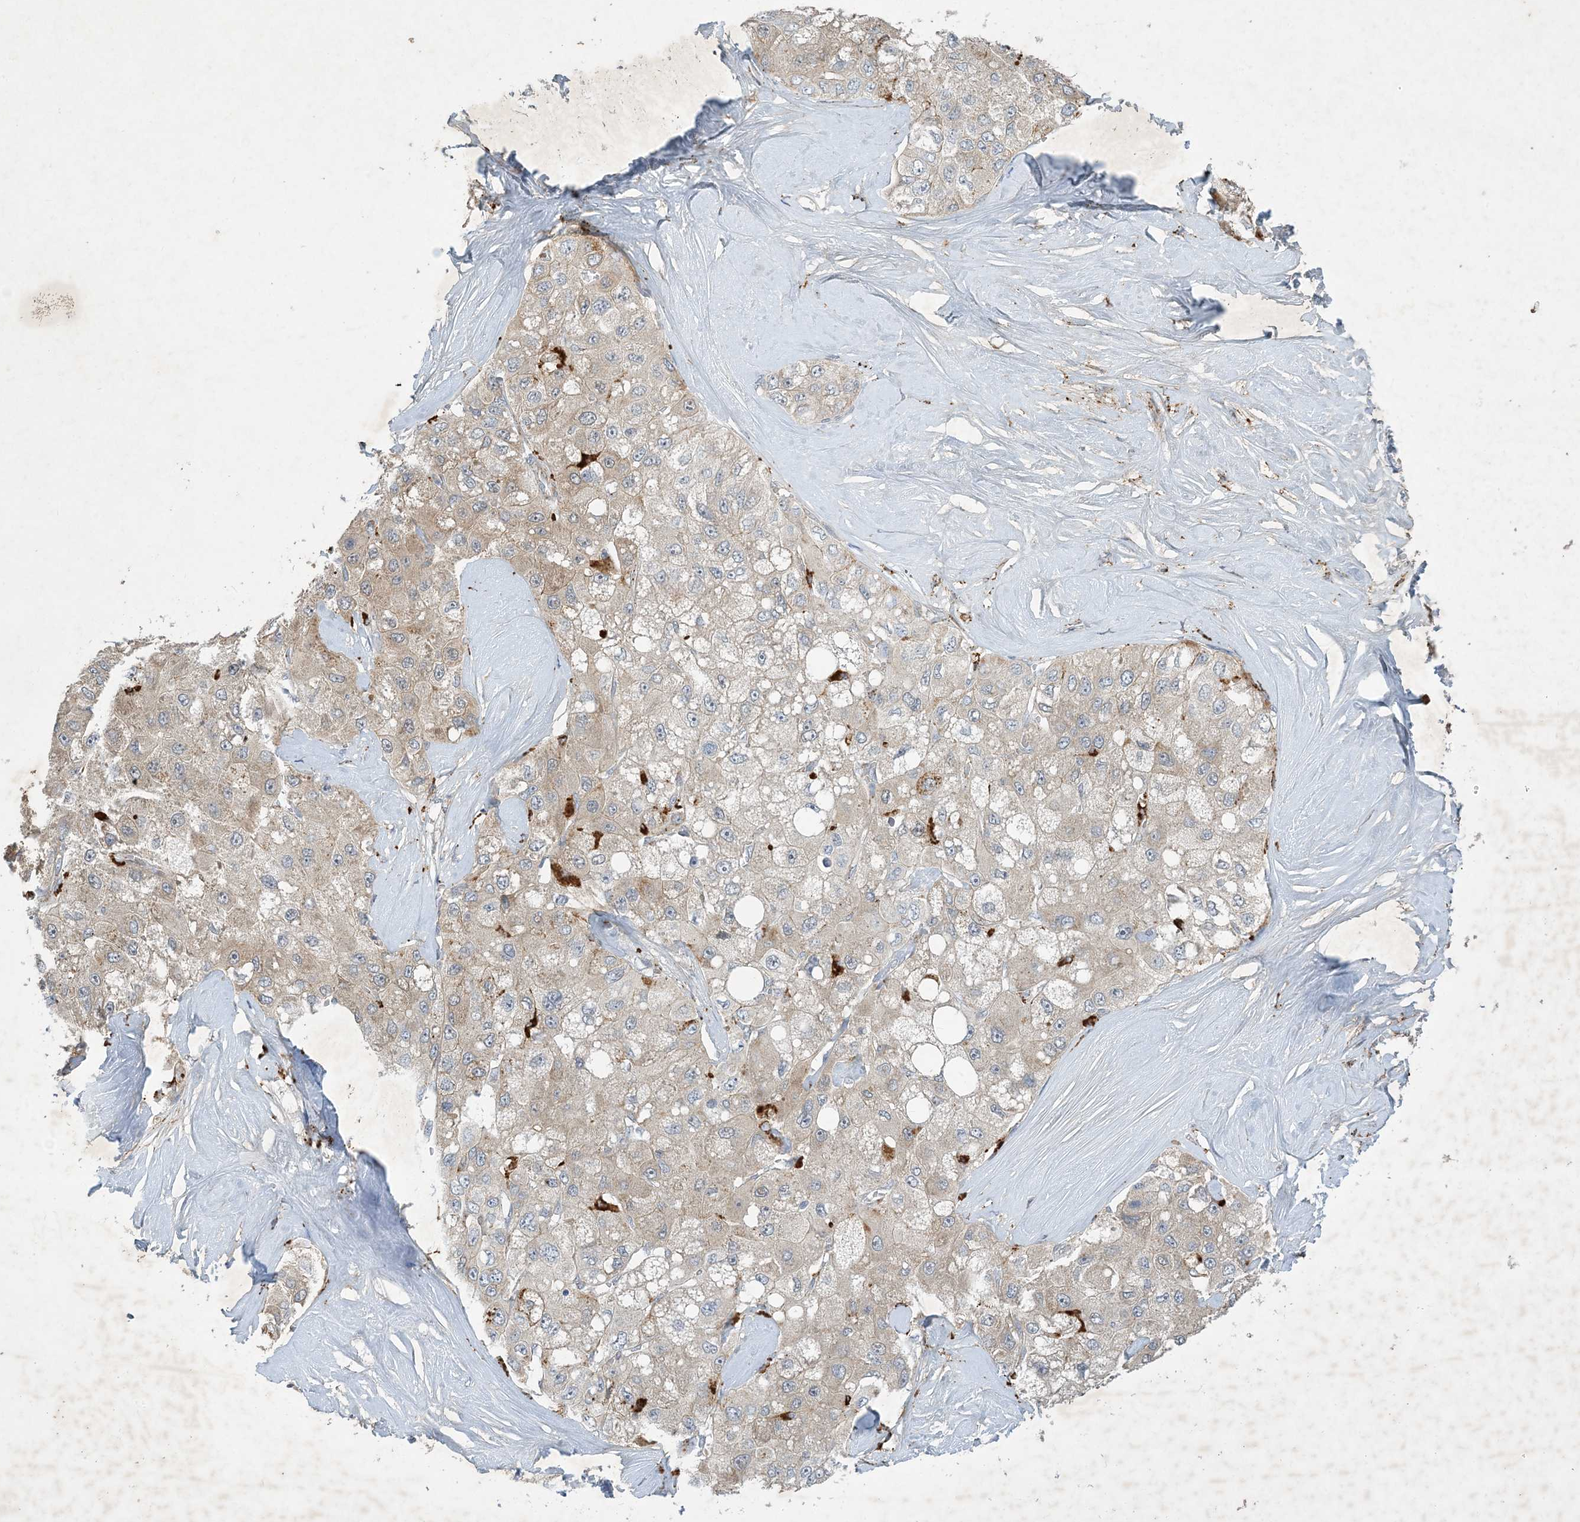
{"staining": {"intensity": "negative", "quantity": "none", "location": "none"}, "tissue": "liver cancer", "cell_type": "Tumor cells", "image_type": "cancer", "snomed": [{"axis": "morphology", "description": "Carcinoma, Hepatocellular, NOS"}, {"axis": "topography", "description": "Liver"}], "caption": "A micrograph of hepatocellular carcinoma (liver) stained for a protein exhibits no brown staining in tumor cells.", "gene": "MRPS18A", "patient": {"sex": "male", "age": 80}}